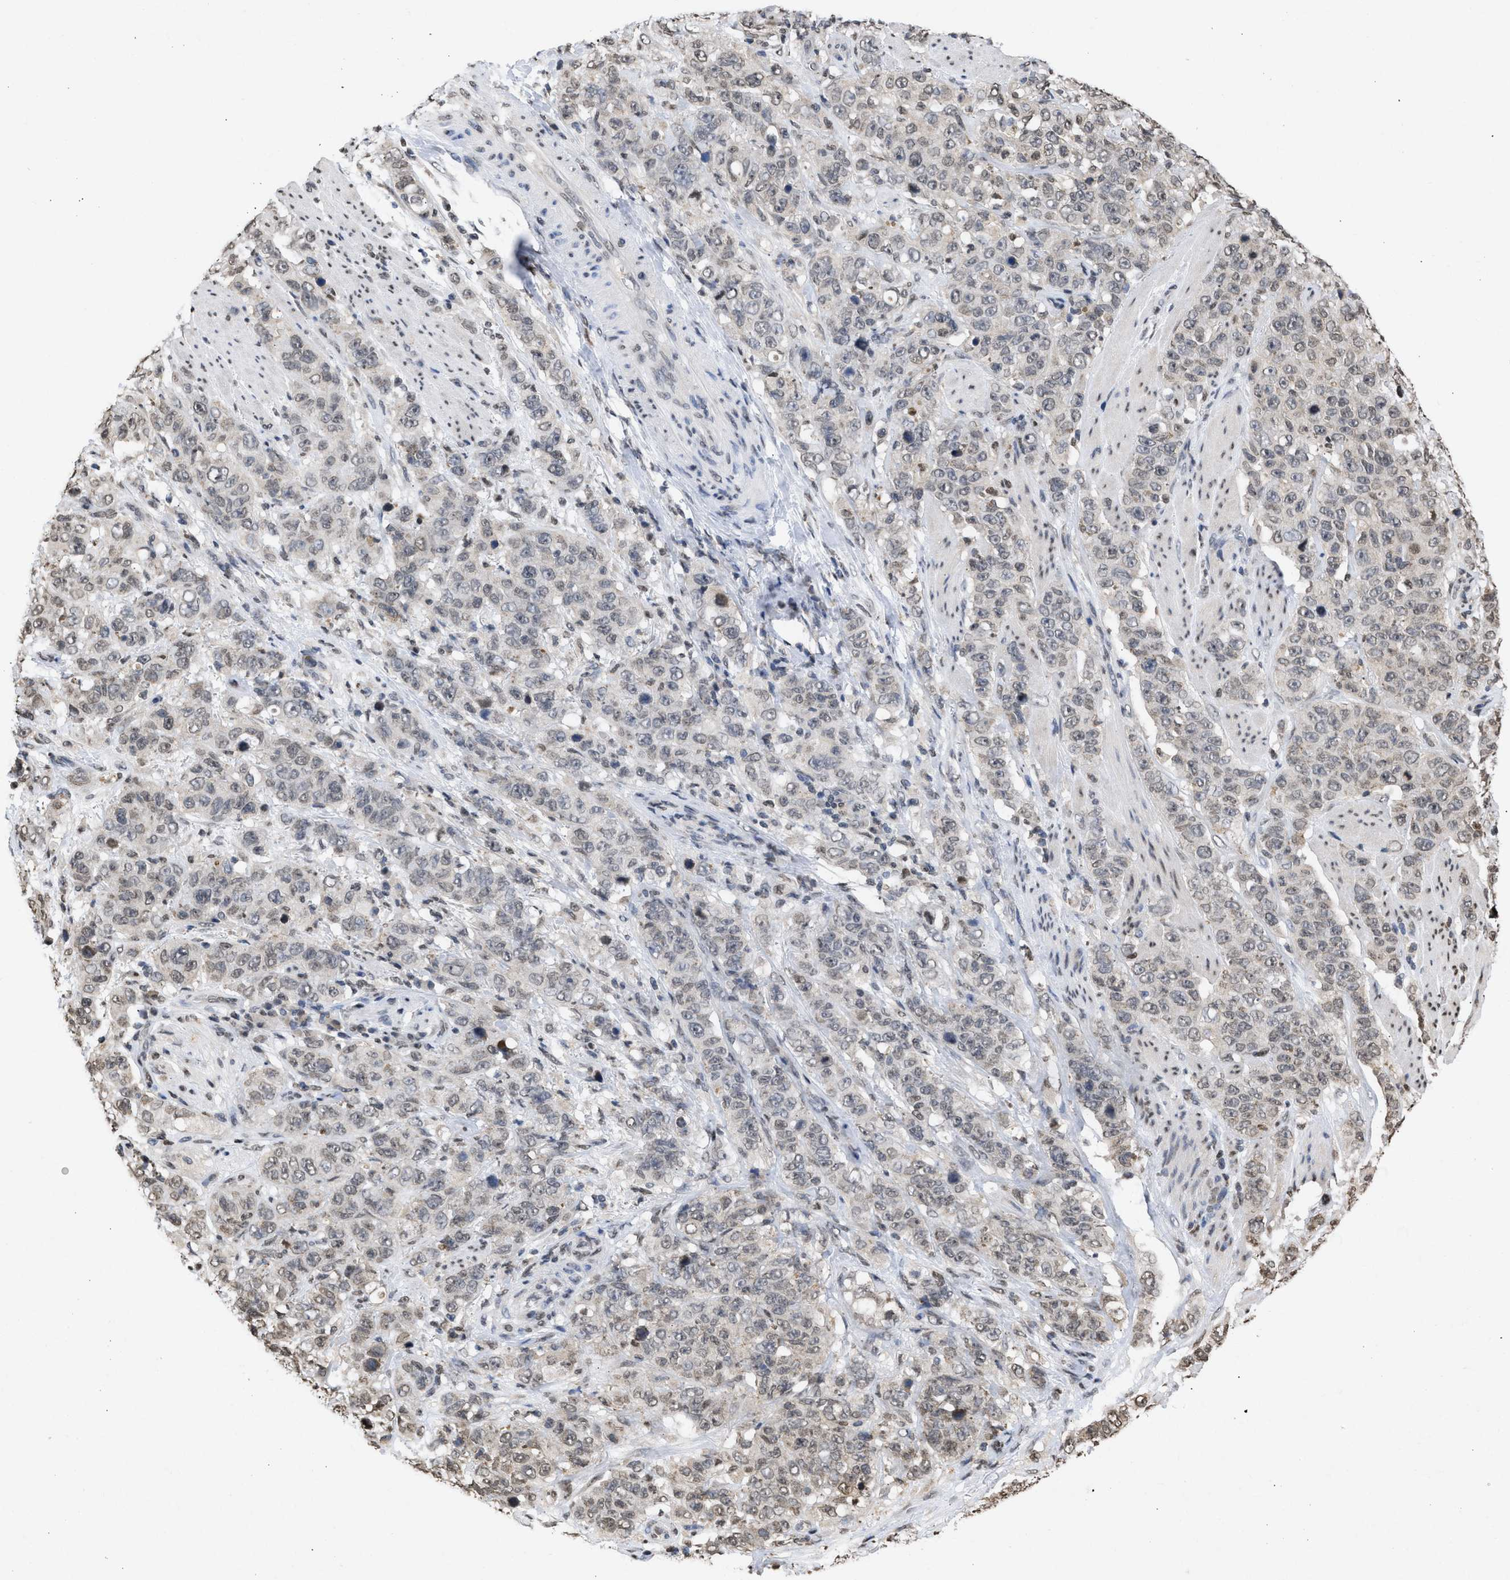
{"staining": {"intensity": "weak", "quantity": "25%-75%", "location": "nuclear"}, "tissue": "stomach cancer", "cell_type": "Tumor cells", "image_type": "cancer", "snomed": [{"axis": "morphology", "description": "Adenocarcinoma, NOS"}, {"axis": "topography", "description": "Stomach"}], "caption": "Immunohistochemical staining of human adenocarcinoma (stomach) demonstrates low levels of weak nuclear protein expression in about 25%-75% of tumor cells.", "gene": "NUP35", "patient": {"sex": "male", "age": 48}}